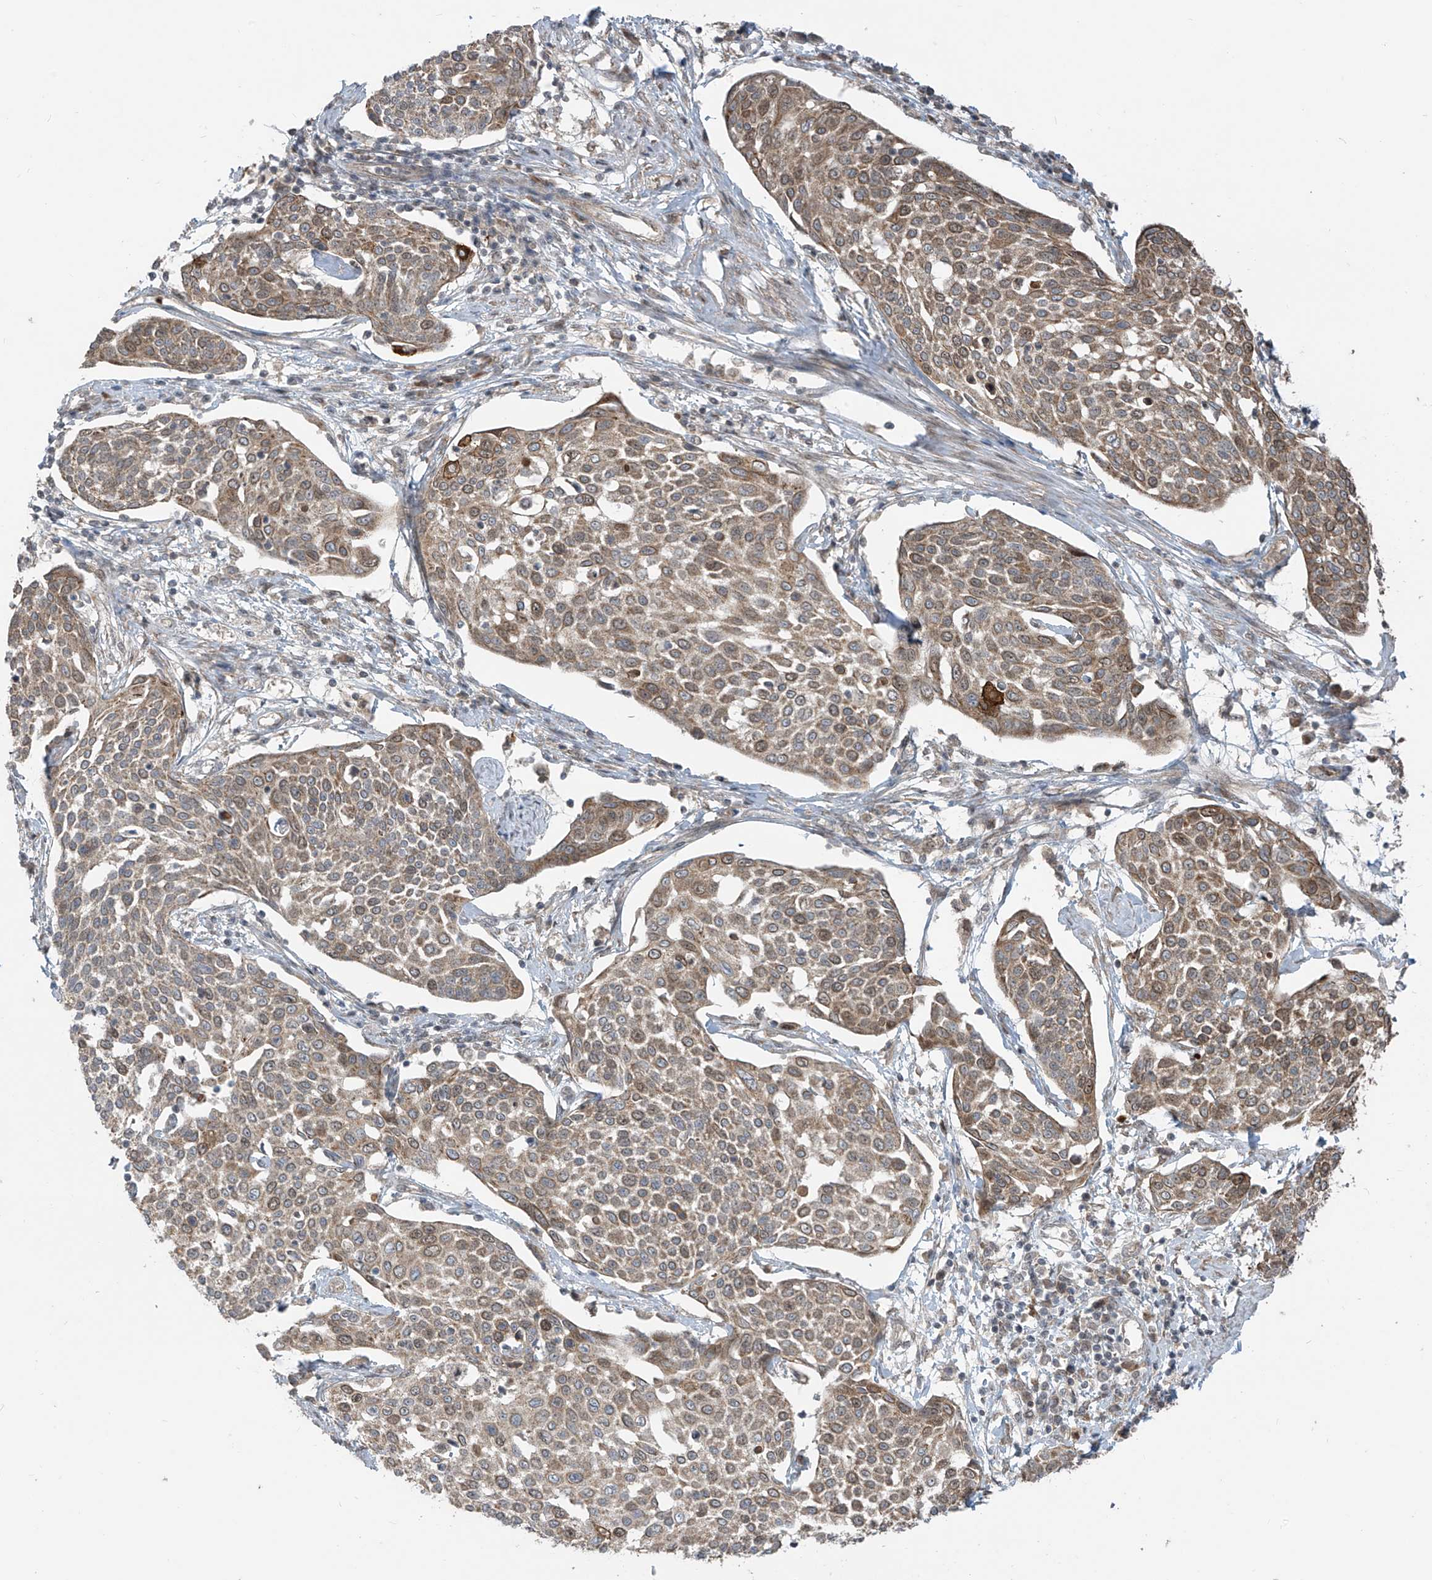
{"staining": {"intensity": "moderate", "quantity": ">75%", "location": "cytoplasmic/membranous"}, "tissue": "cervical cancer", "cell_type": "Tumor cells", "image_type": "cancer", "snomed": [{"axis": "morphology", "description": "Squamous cell carcinoma, NOS"}, {"axis": "topography", "description": "Cervix"}], "caption": "Cervical squamous cell carcinoma stained with a brown dye shows moderate cytoplasmic/membranous positive expression in approximately >75% of tumor cells.", "gene": "PDE11A", "patient": {"sex": "female", "age": 34}}